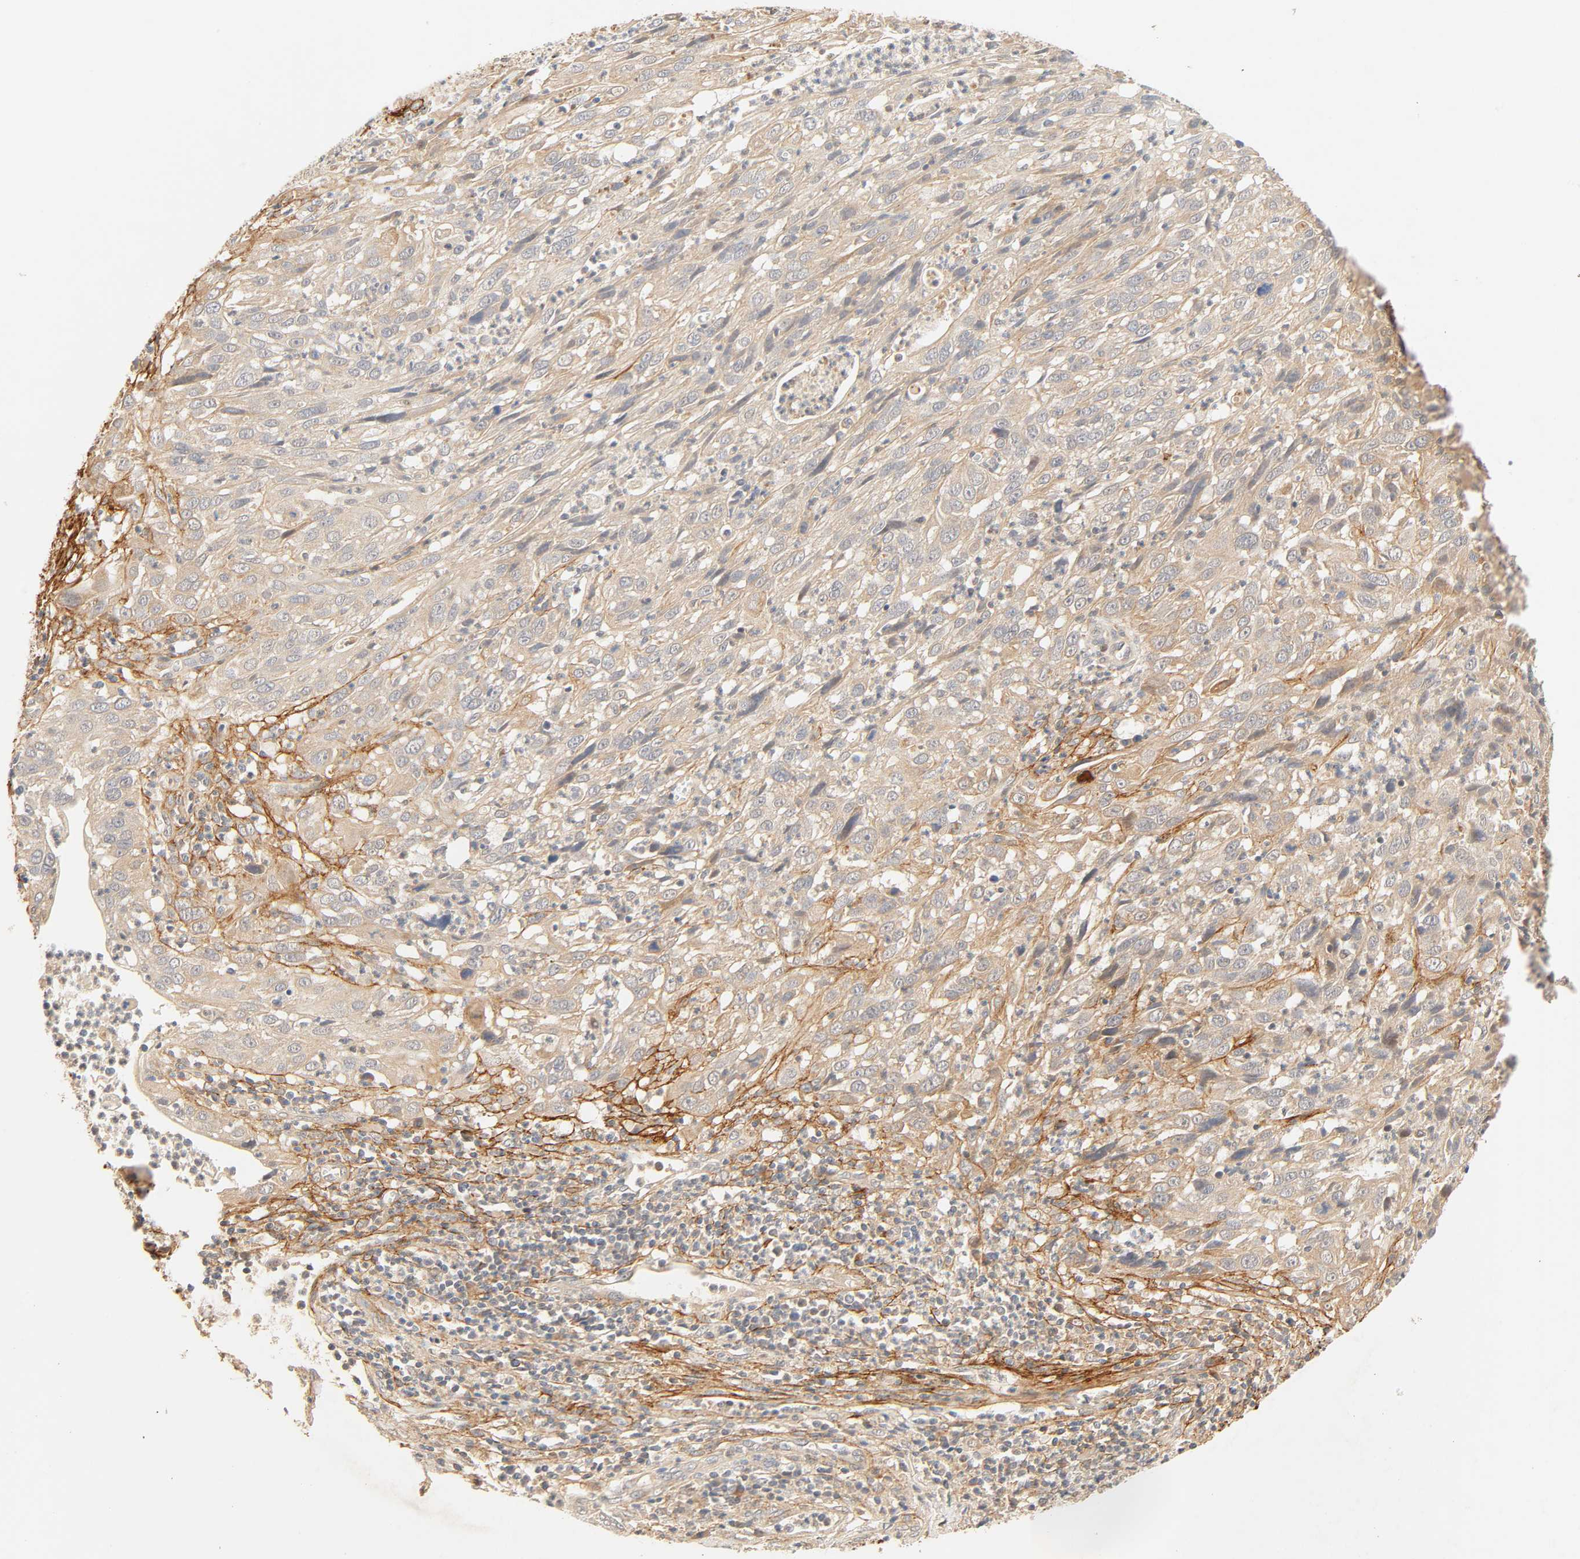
{"staining": {"intensity": "moderate", "quantity": ">75%", "location": "cytoplasmic/membranous"}, "tissue": "cervical cancer", "cell_type": "Tumor cells", "image_type": "cancer", "snomed": [{"axis": "morphology", "description": "Squamous cell carcinoma, NOS"}, {"axis": "topography", "description": "Cervix"}], "caption": "Approximately >75% of tumor cells in human cervical squamous cell carcinoma demonstrate moderate cytoplasmic/membranous protein expression as visualized by brown immunohistochemical staining.", "gene": "CACNA1G", "patient": {"sex": "female", "age": 32}}